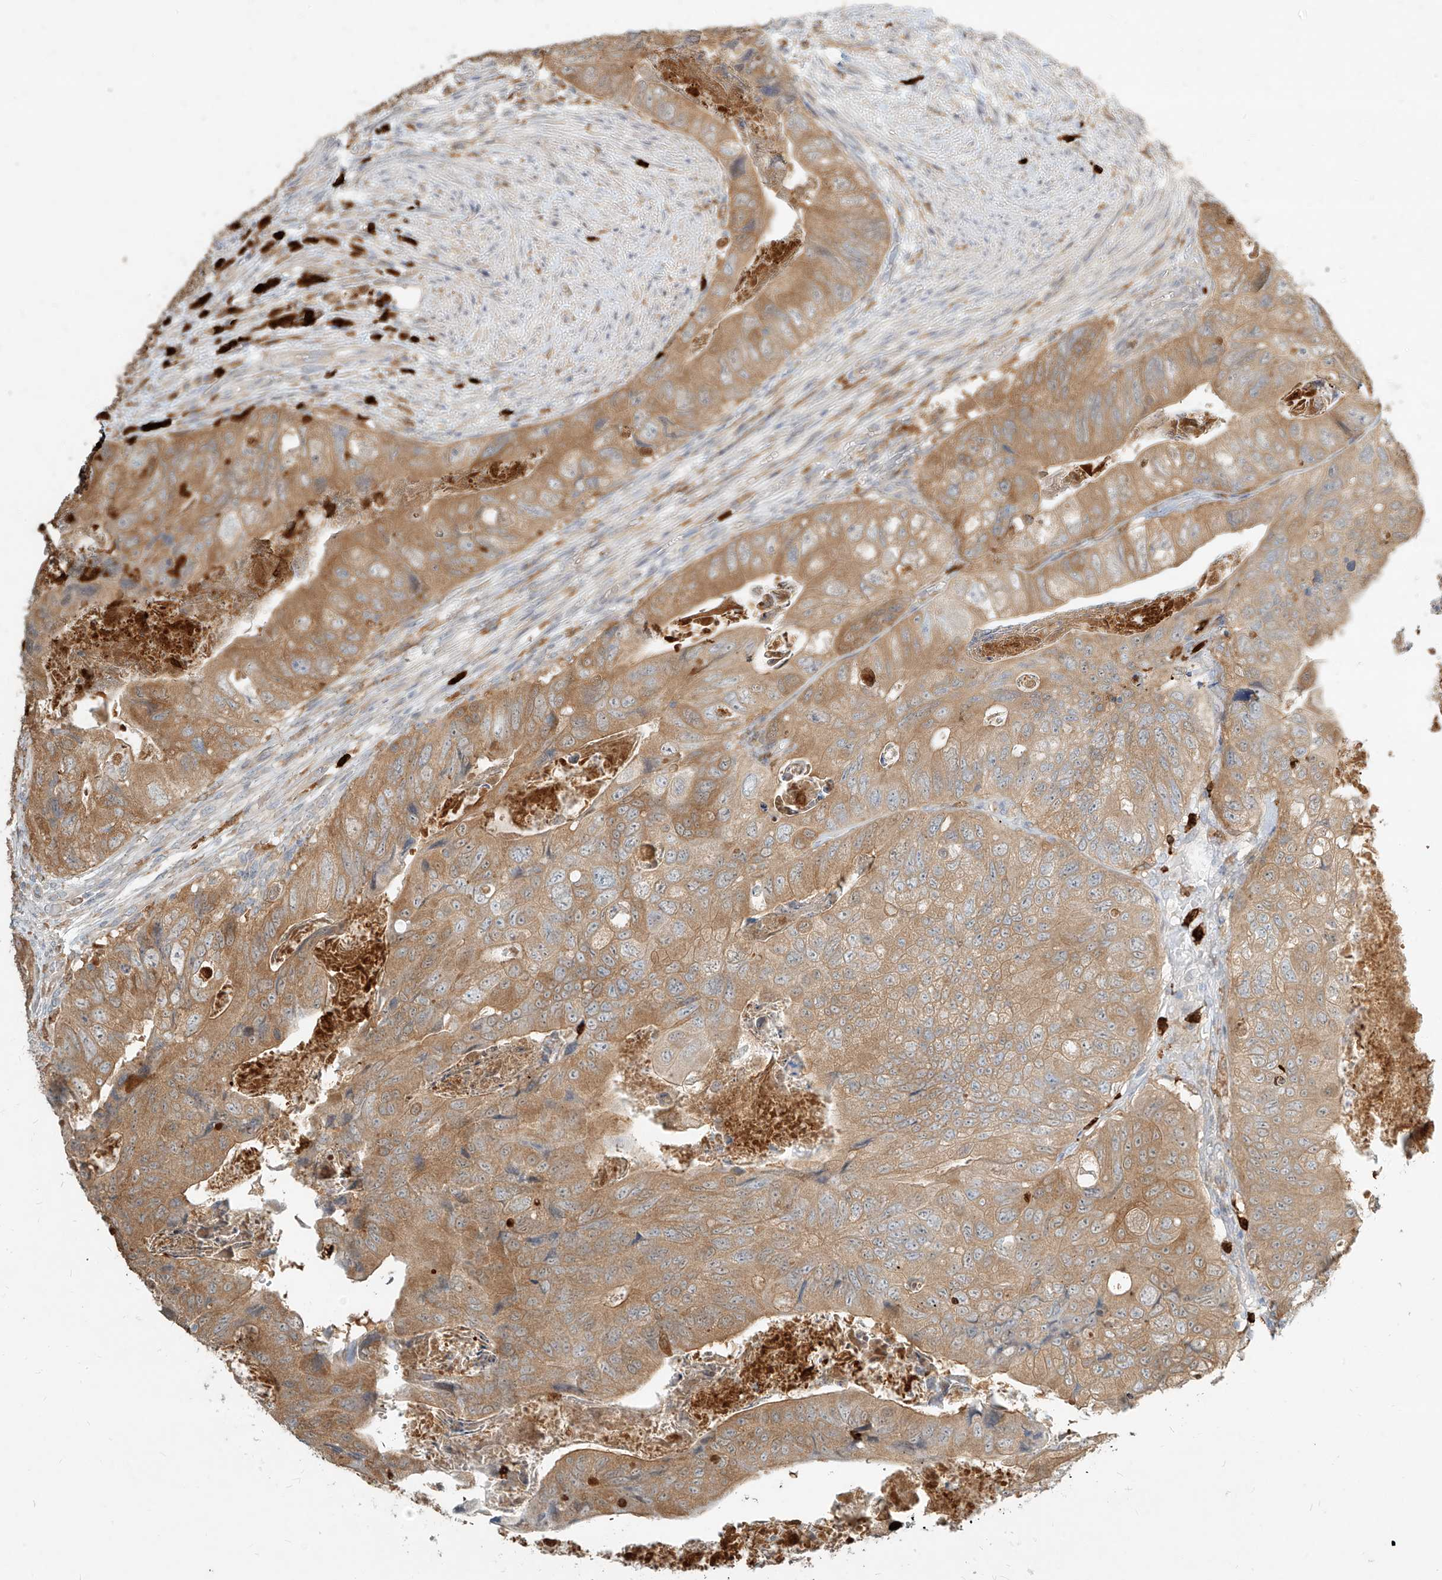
{"staining": {"intensity": "moderate", "quantity": ">75%", "location": "cytoplasmic/membranous"}, "tissue": "colorectal cancer", "cell_type": "Tumor cells", "image_type": "cancer", "snomed": [{"axis": "morphology", "description": "Adenocarcinoma, NOS"}, {"axis": "topography", "description": "Rectum"}], "caption": "Adenocarcinoma (colorectal) was stained to show a protein in brown. There is medium levels of moderate cytoplasmic/membranous positivity in approximately >75% of tumor cells.", "gene": "PGD", "patient": {"sex": "male", "age": 63}}